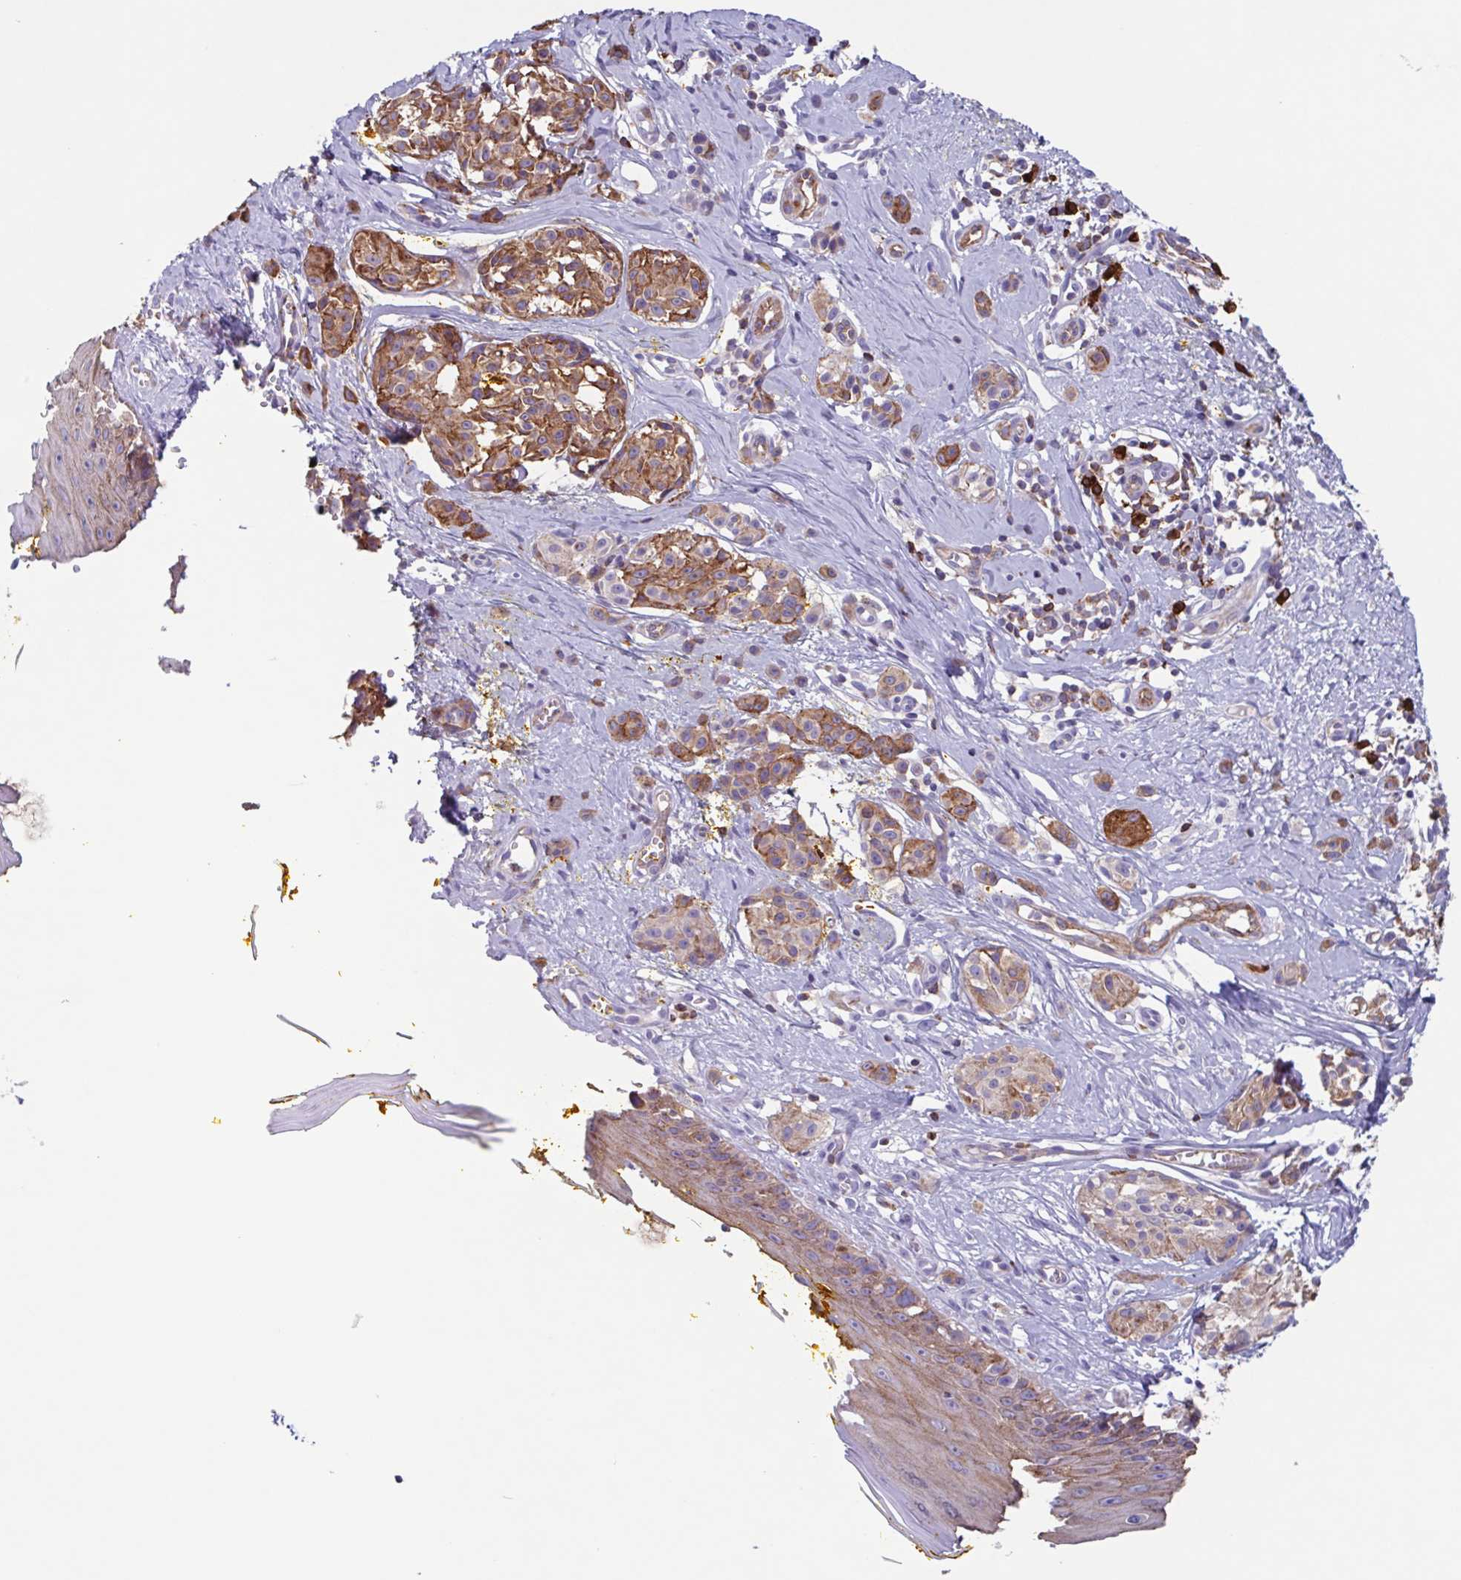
{"staining": {"intensity": "moderate", "quantity": ">75%", "location": "cytoplasmic/membranous"}, "tissue": "melanoma", "cell_type": "Tumor cells", "image_type": "cancer", "snomed": [{"axis": "morphology", "description": "Malignant melanoma, NOS"}, {"axis": "topography", "description": "Skin"}], "caption": "Immunohistochemistry histopathology image of malignant melanoma stained for a protein (brown), which exhibits medium levels of moderate cytoplasmic/membranous positivity in about >75% of tumor cells.", "gene": "TPD52", "patient": {"sex": "male", "age": 74}}